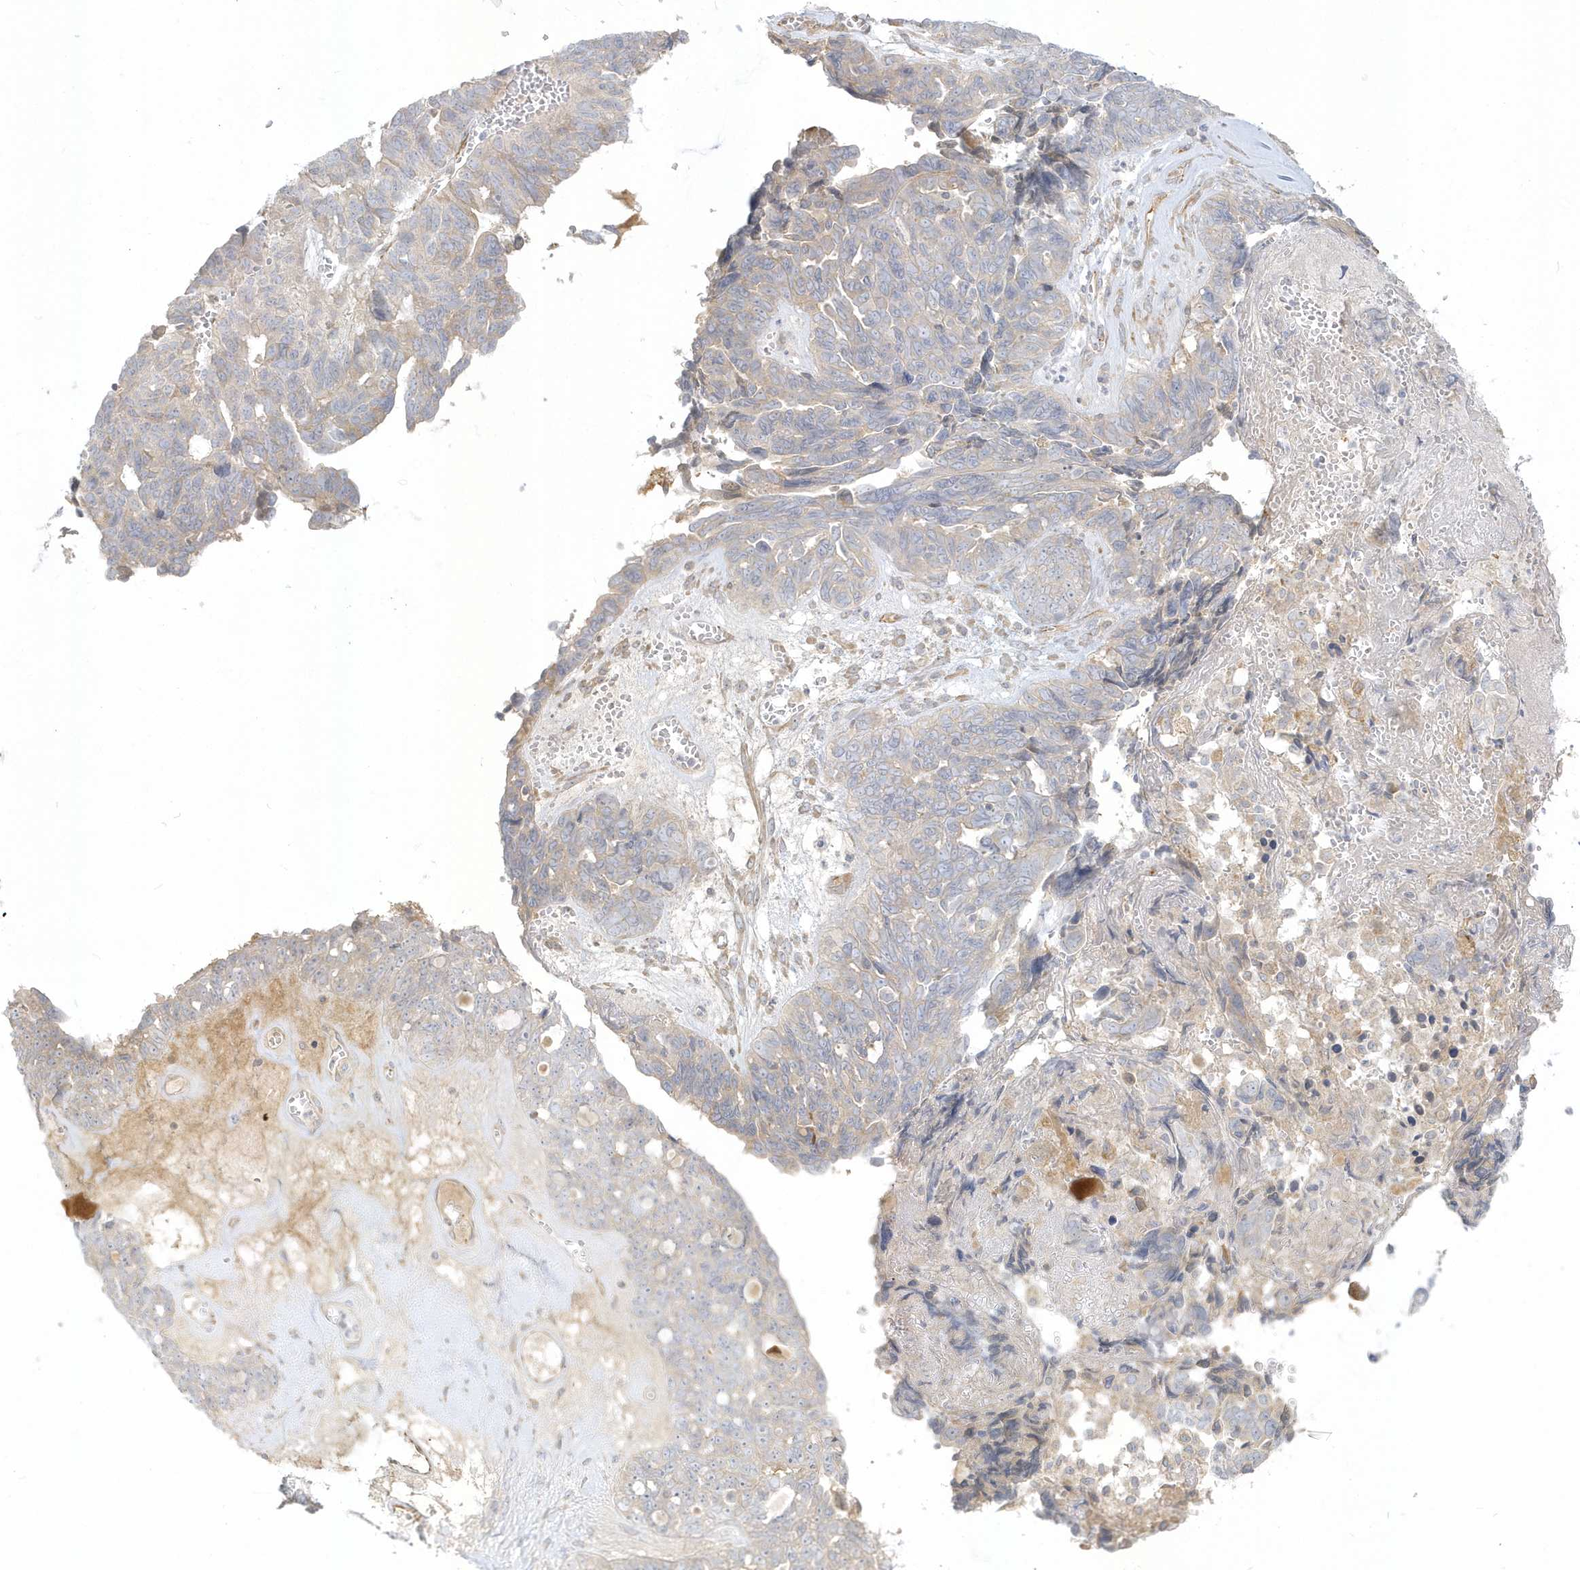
{"staining": {"intensity": "negative", "quantity": "none", "location": "none"}, "tissue": "ovarian cancer", "cell_type": "Tumor cells", "image_type": "cancer", "snomed": [{"axis": "morphology", "description": "Cystadenocarcinoma, serous, NOS"}, {"axis": "topography", "description": "Ovary"}], "caption": "IHC photomicrograph of ovarian serous cystadenocarcinoma stained for a protein (brown), which shows no positivity in tumor cells.", "gene": "THADA", "patient": {"sex": "female", "age": 79}}